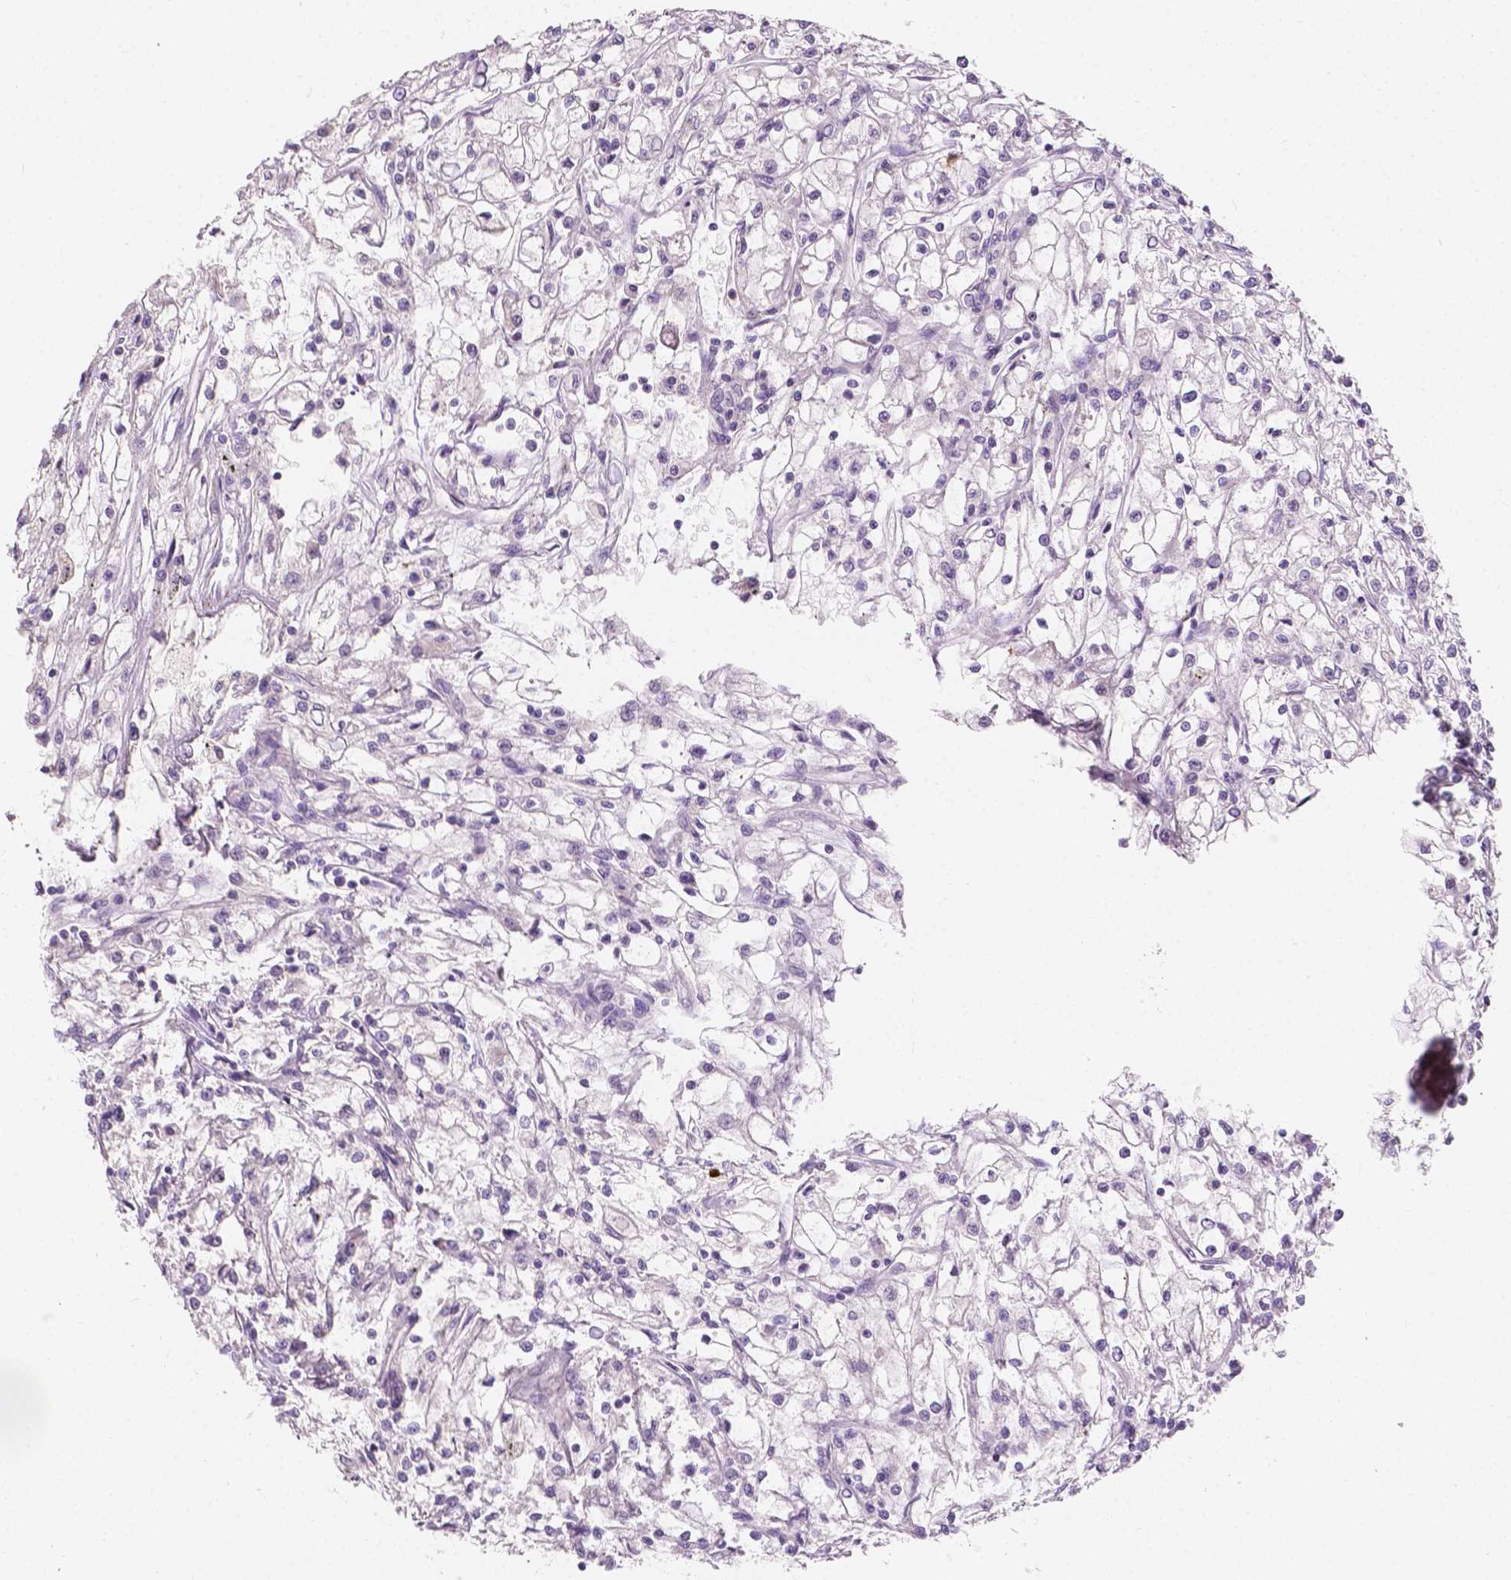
{"staining": {"intensity": "negative", "quantity": "none", "location": "none"}, "tissue": "renal cancer", "cell_type": "Tumor cells", "image_type": "cancer", "snomed": [{"axis": "morphology", "description": "Adenocarcinoma, NOS"}, {"axis": "topography", "description": "Kidney"}], "caption": "Immunohistochemistry of human renal adenocarcinoma demonstrates no positivity in tumor cells.", "gene": "SIRT2", "patient": {"sex": "female", "age": 59}}